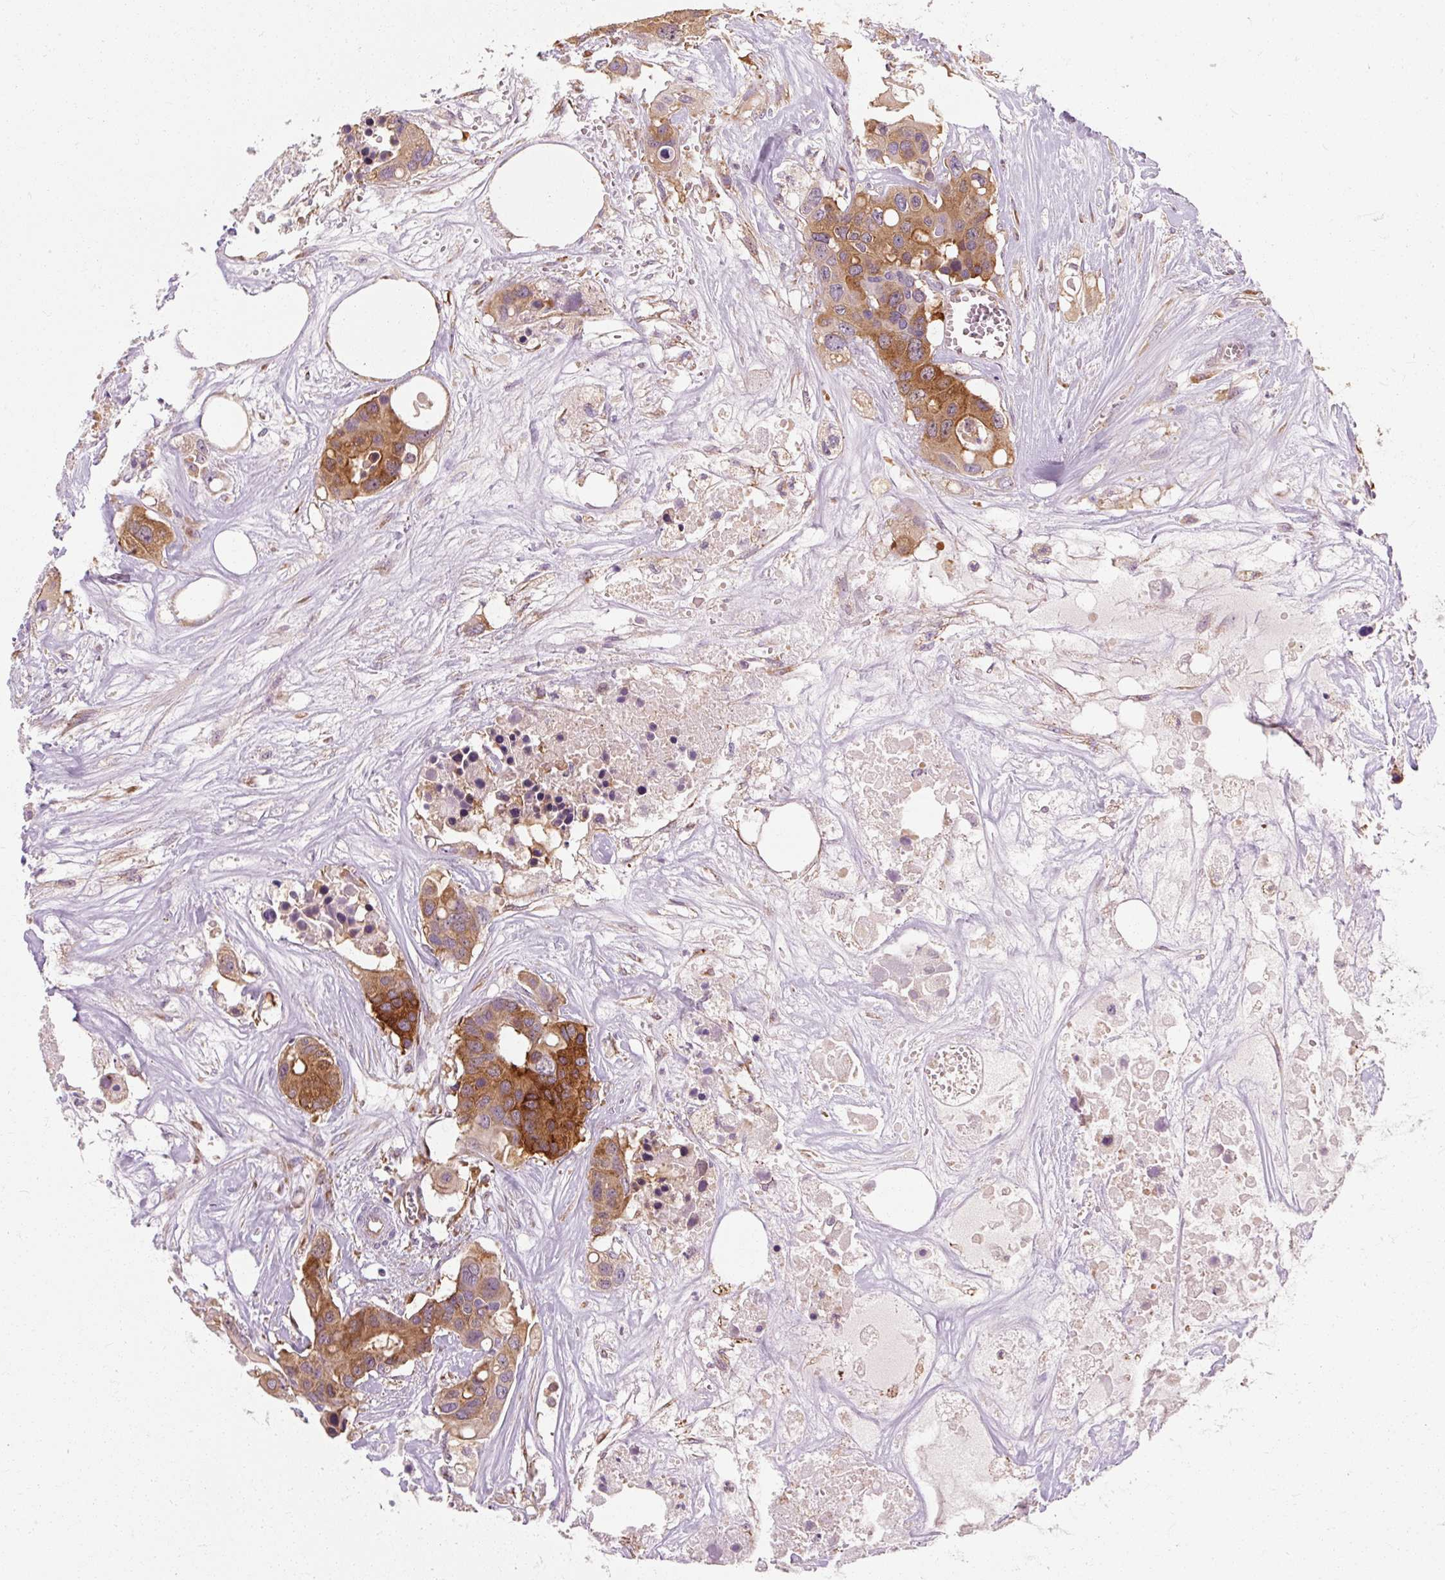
{"staining": {"intensity": "strong", "quantity": ">75%", "location": "cytoplasmic/membranous"}, "tissue": "colorectal cancer", "cell_type": "Tumor cells", "image_type": "cancer", "snomed": [{"axis": "morphology", "description": "Adenocarcinoma, NOS"}, {"axis": "topography", "description": "Colon"}], "caption": "Colorectal adenocarcinoma tissue reveals strong cytoplasmic/membranous expression in about >75% of tumor cells, visualized by immunohistochemistry.", "gene": "TBC1D4", "patient": {"sex": "male", "age": 77}}